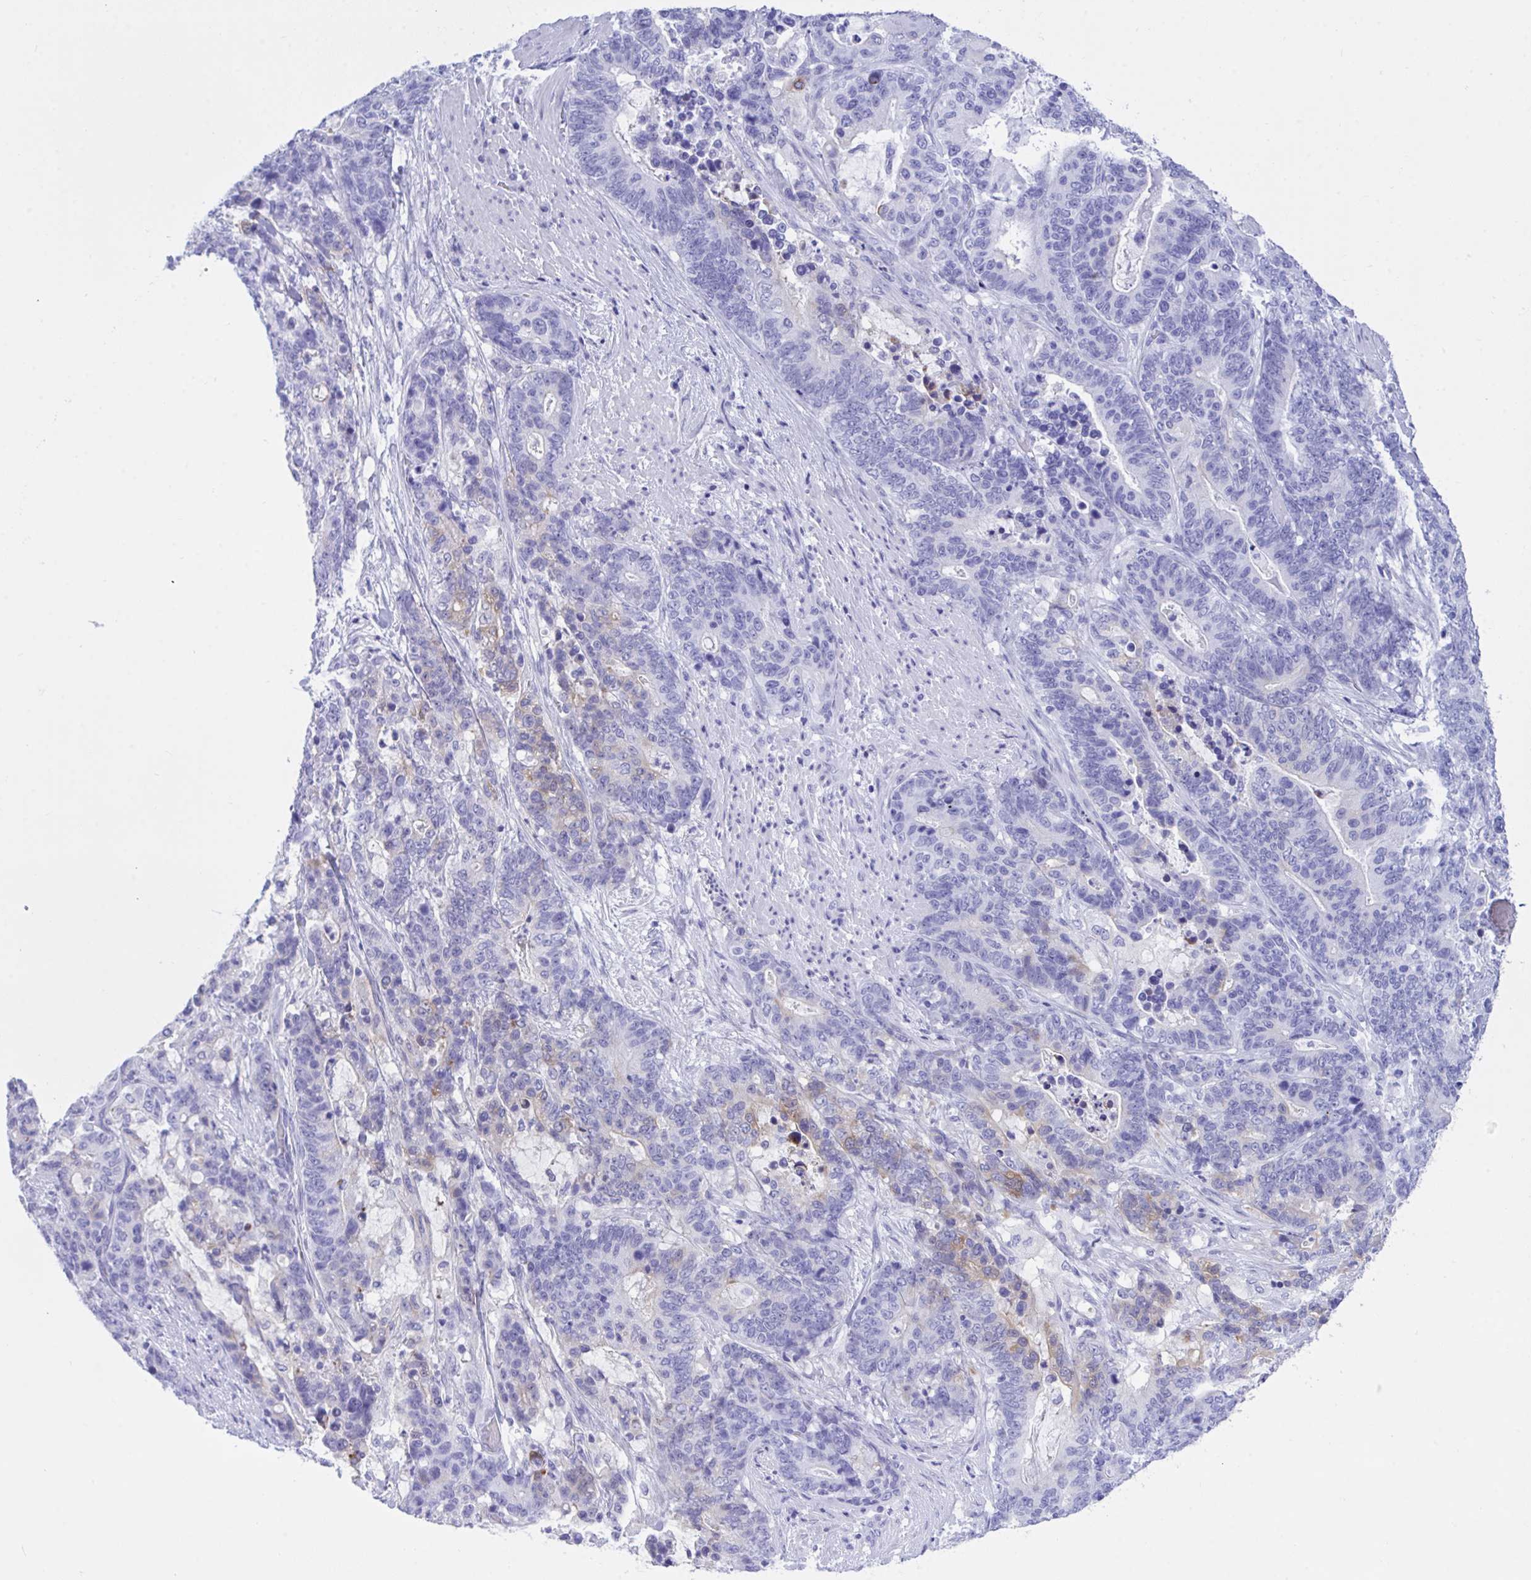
{"staining": {"intensity": "moderate", "quantity": "<25%", "location": "cytoplasmic/membranous"}, "tissue": "stomach cancer", "cell_type": "Tumor cells", "image_type": "cancer", "snomed": [{"axis": "morphology", "description": "Normal tissue, NOS"}, {"axis": "morphology", "description": "Adenocarcinoma, NOS"}, {"axis": "topography", "description": "Stomach"}], "caption": "Stomach cancer tissue shows moderate cytoplasmic/membranous staining in approximately <25% of tumor cells (DAB (3,3'-diaminobenzidine) IHC, brown staining for protein, blue staining for nuclei).", "gene": "BEX5", "patient": {"sex": "female", "age": 64}}